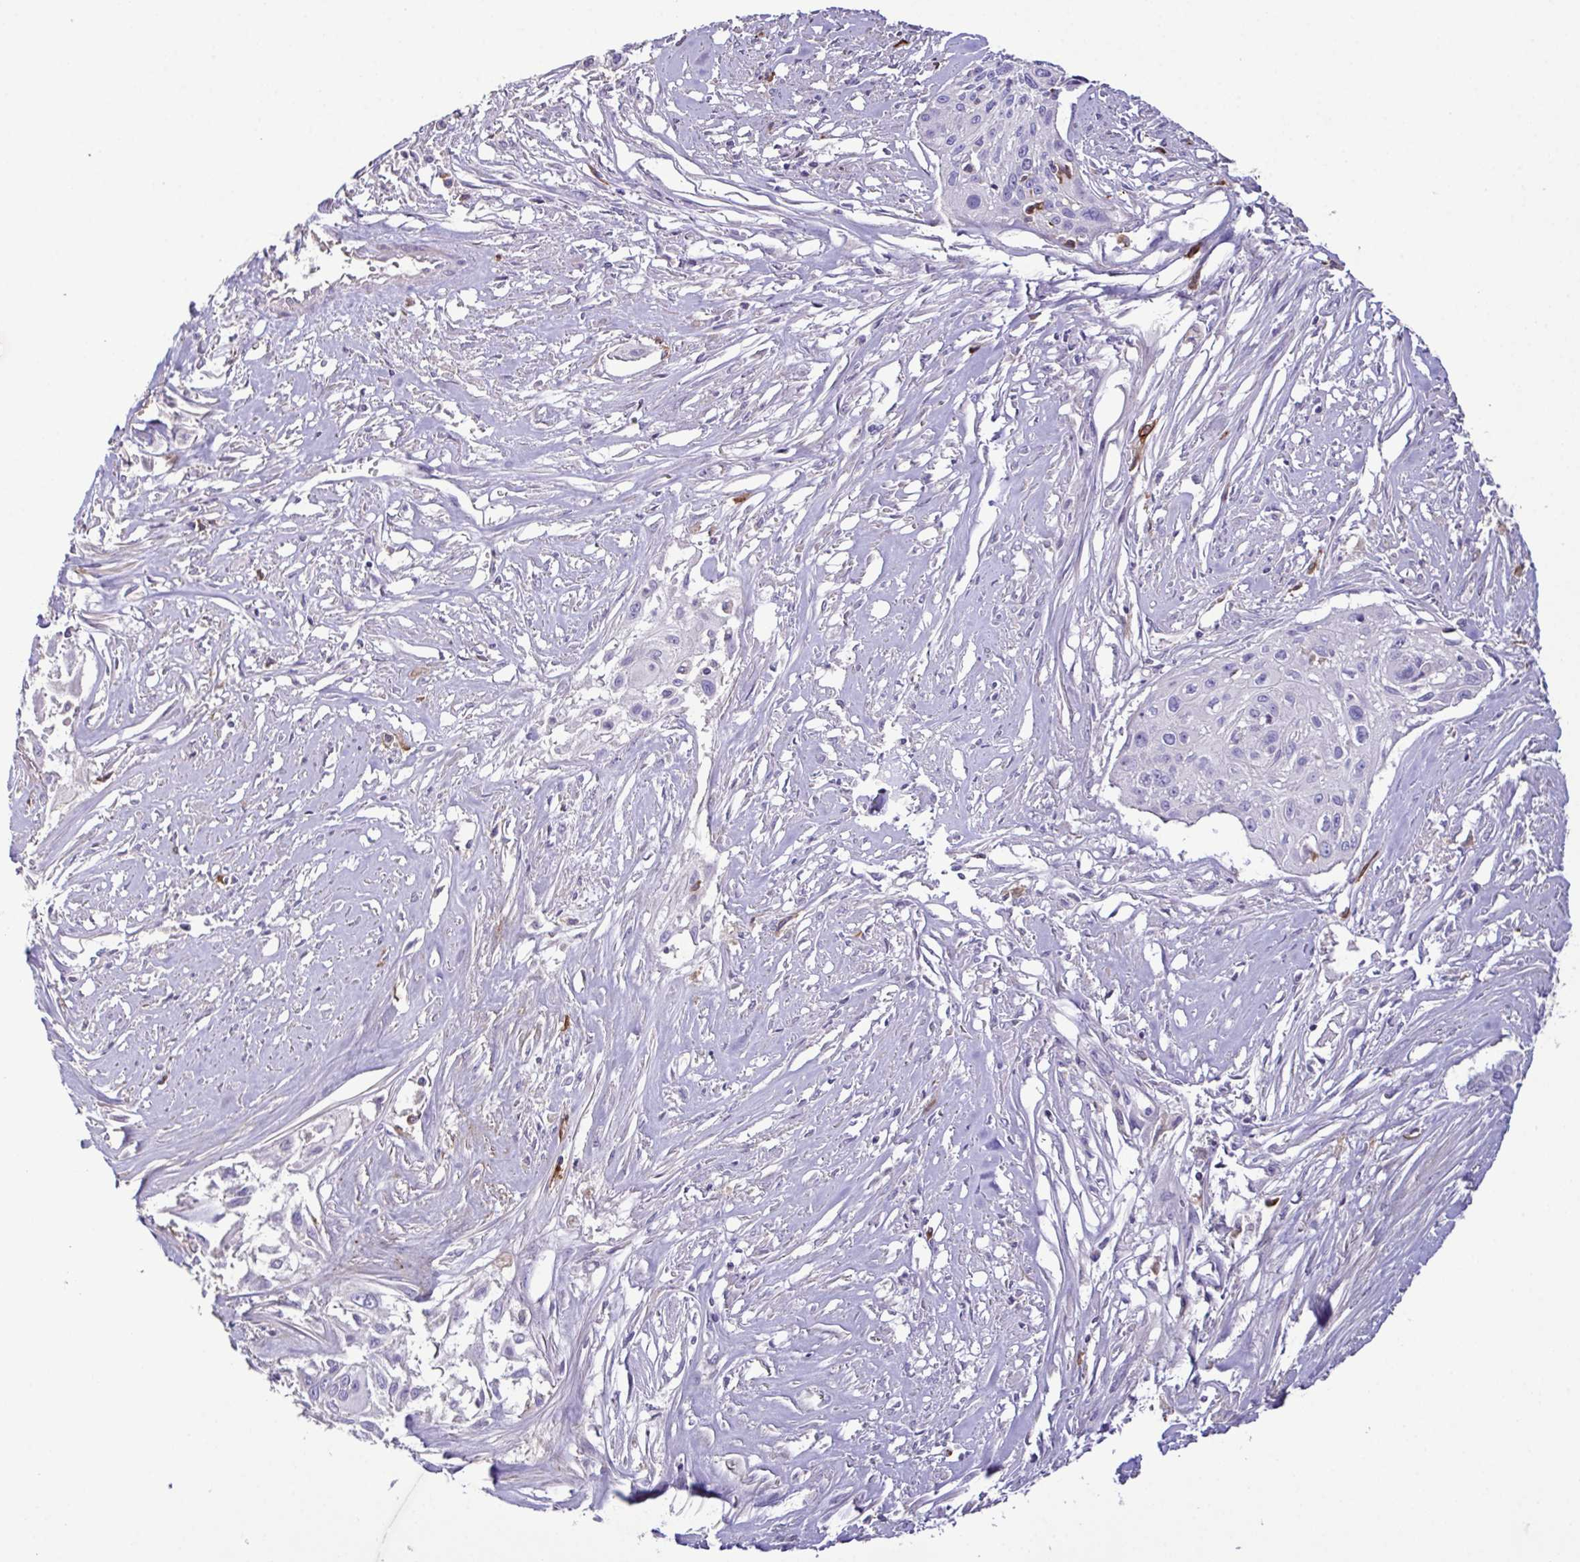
{"staining": {"intensity": "negative", "quantity": "none", "location": "none"}, "tissue": "cervical cancer", "cell_type": "Tumor cells", "image_type": "cancer", "snomed": [{"axis": "morphology", "description": "Squamous cell carcinoma, NOS"}, {"axis": "topography", "description": "Cervix"}], "caption": "Tumor cells show no significant positivity in squamous cell carcinoma (cervical).", "gene": "MARCO", "patient": {"sex": "female", "age": 49}}